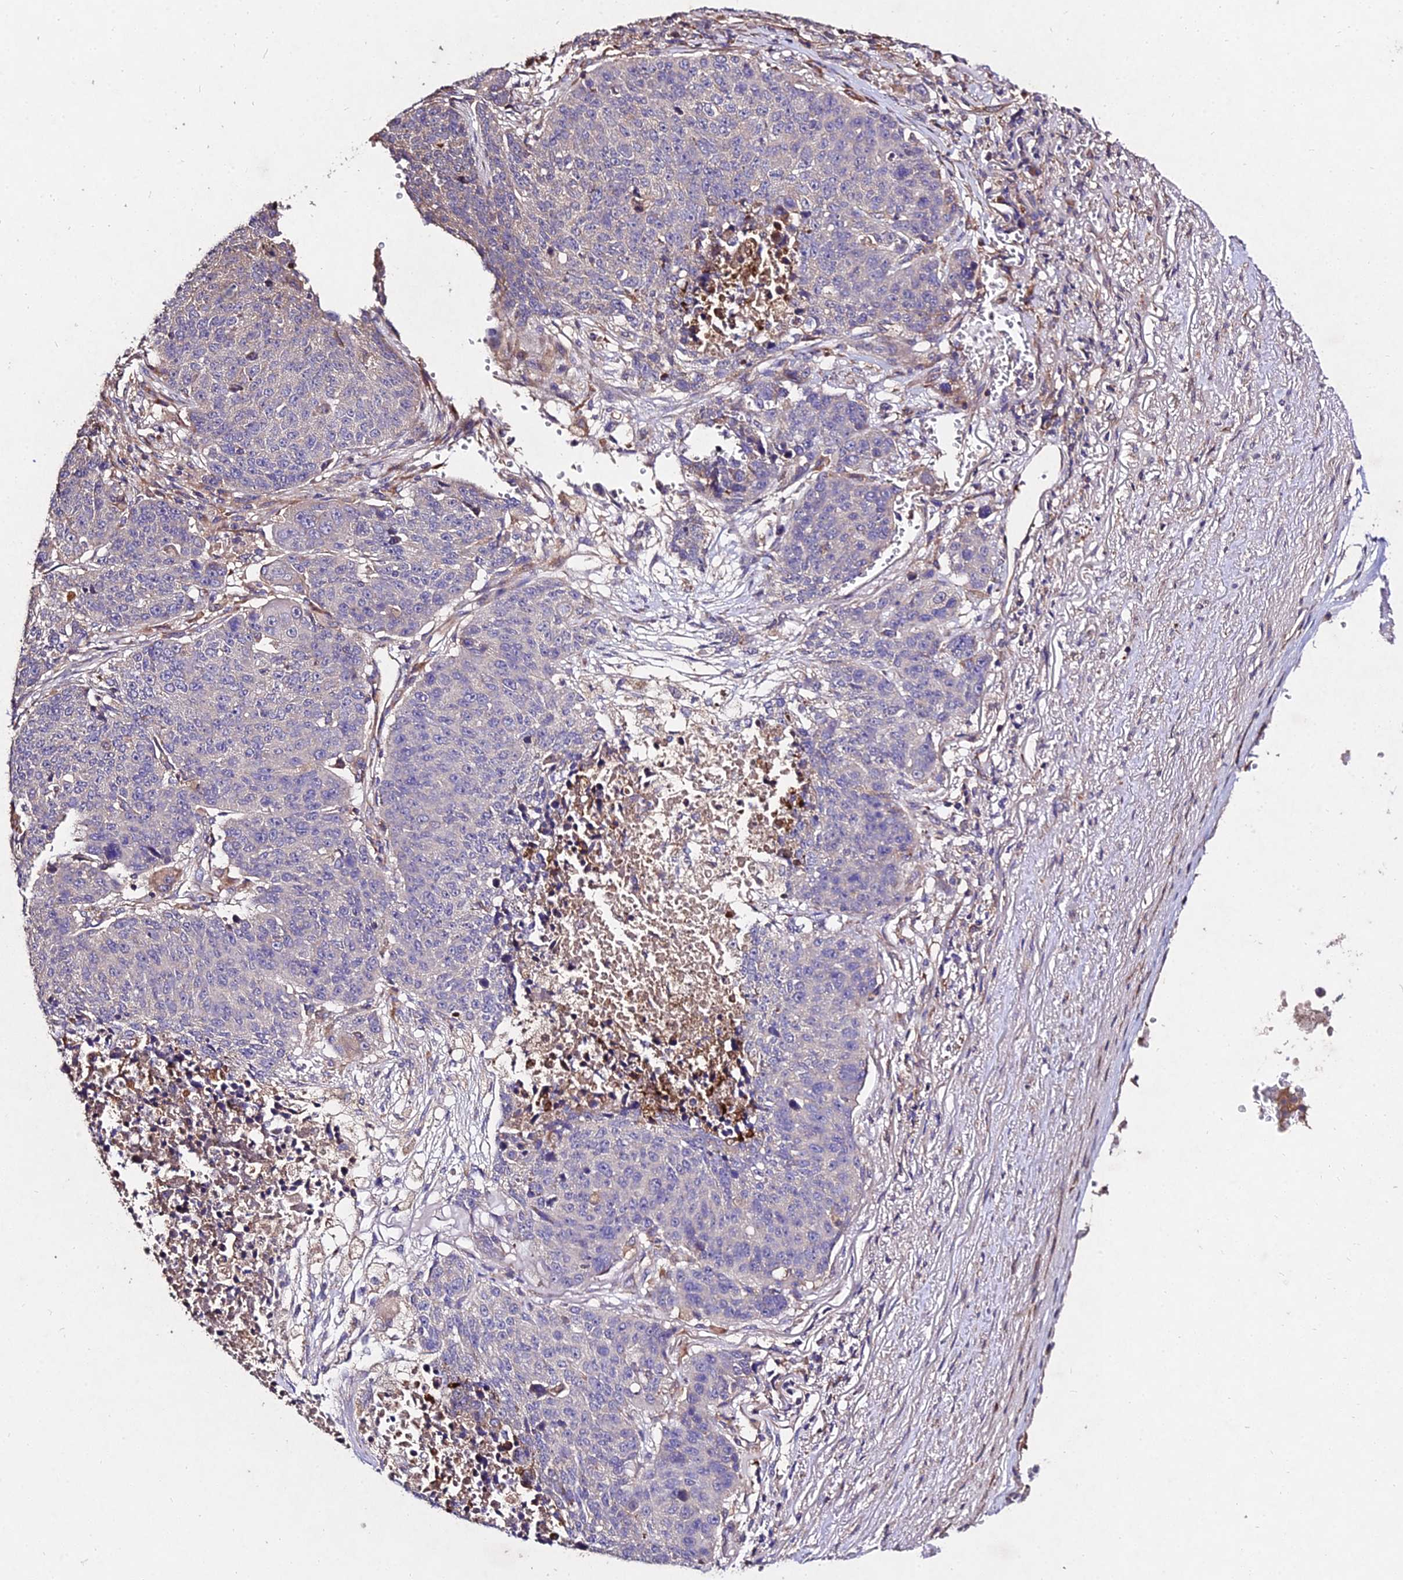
{"staining": {"intensity": "negative", "quantity": "none", "location": "none"}, "tissue": "lung cancer", "cell_type": "Tumor cells", "image_type": "cancer", "snomed": [{"axis": "morphology", "description": "Normal tissue, NOS"}, {"axis": "morphology", "description": "Squamous cell carcinoma, NOS"}, {"axis": "topography", "description": "Lymph node"}, {"axis": "topography", "description": "Lung"}], "caption": "A micrograph of human lung squamous cell carcinoma is negative for staining in tumor cells.", "gene": "AP3M2", "patient": {"sex": "male", "age": 66}}